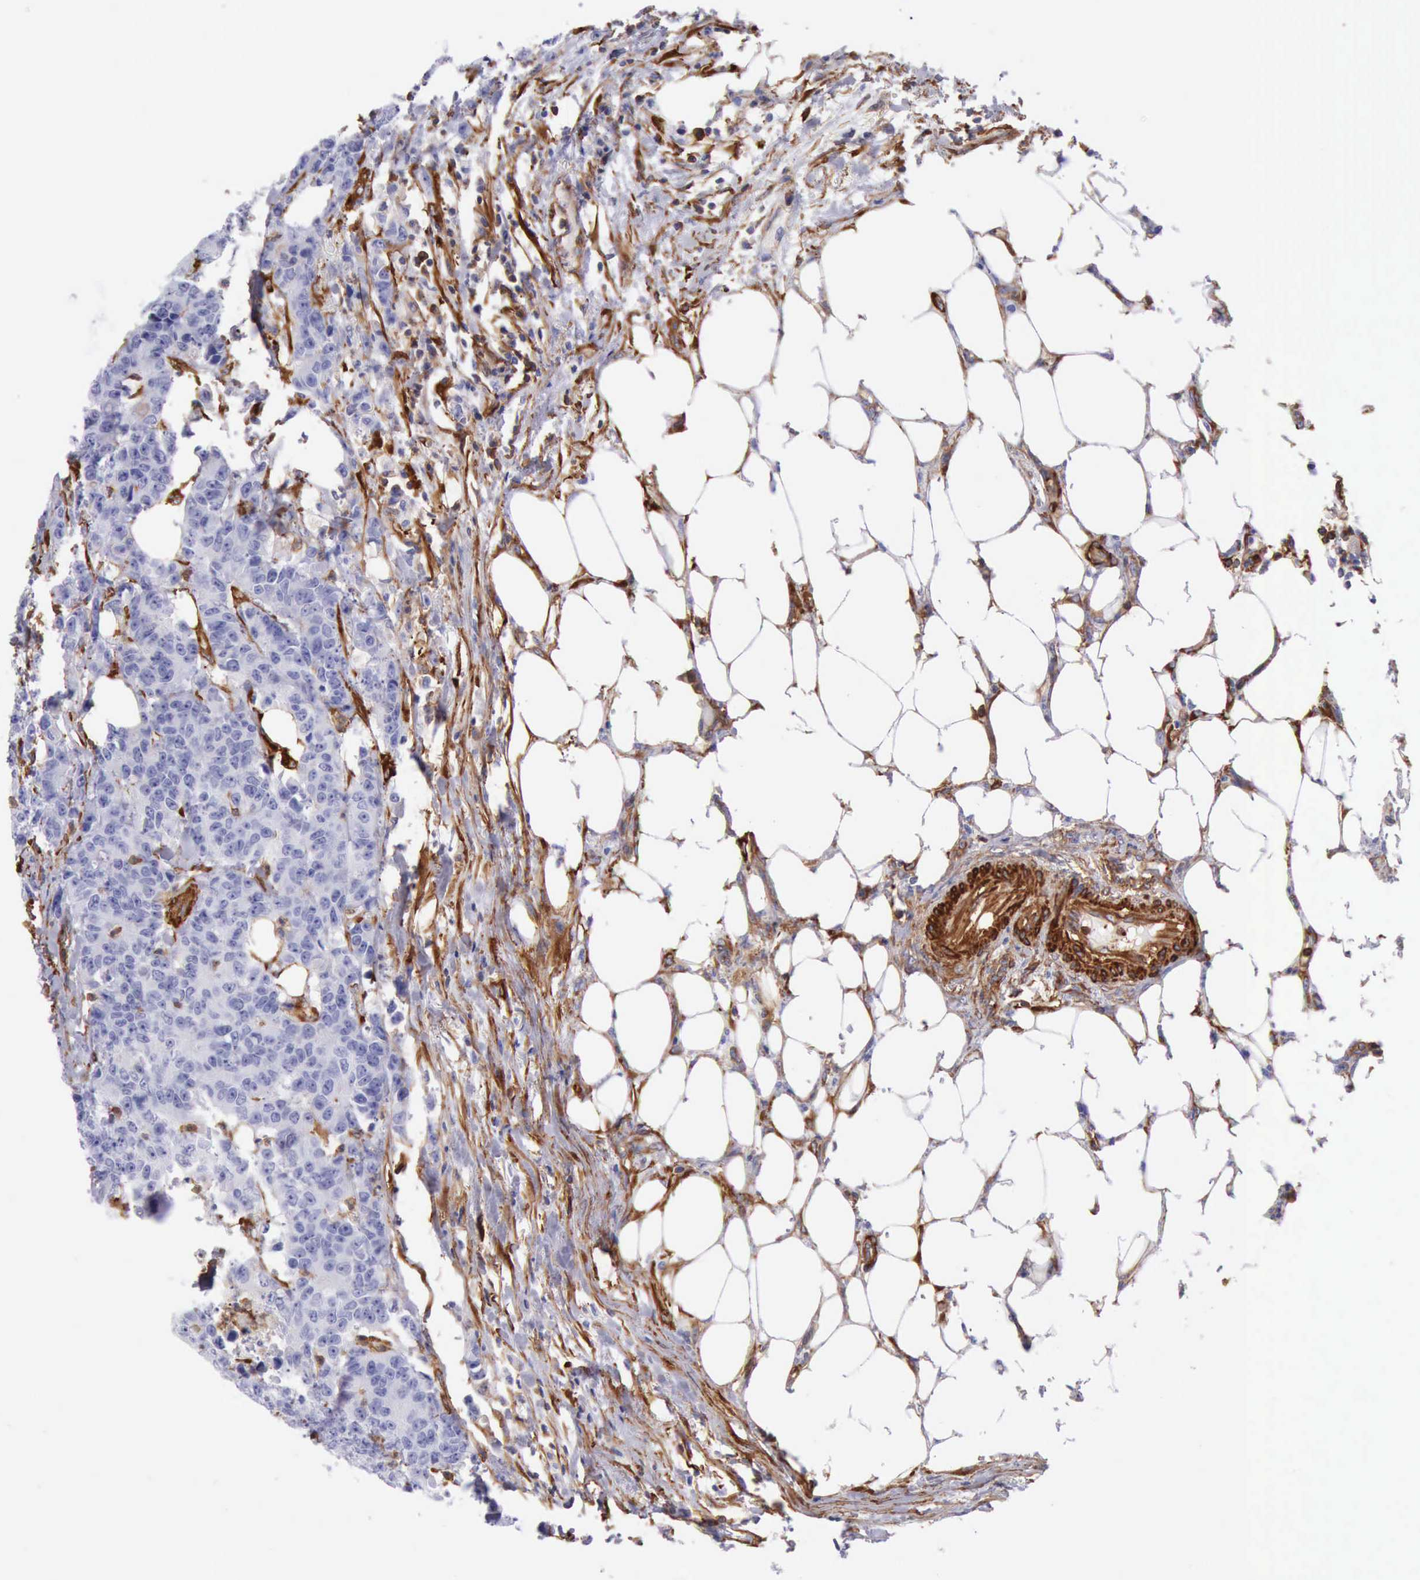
{"staining": {"intensity": "negative", "quantity": "none", "location": "none"}, "tissue": "colorectal cancer", "cell_type": "Tumor cells", "image_type": "cancer", "snomed": [{"axis": "morphology", "description": "Adenocarcinoma, NOS"}, {"axis": "topography", "description": "Colon"}], "caption": "This is an IHC micrograph of human adenocarcinoma (colorectal). There is no staining in tumor cells.", "gene": "FLNA", "patient": {"sex": "female", "age": 86}}